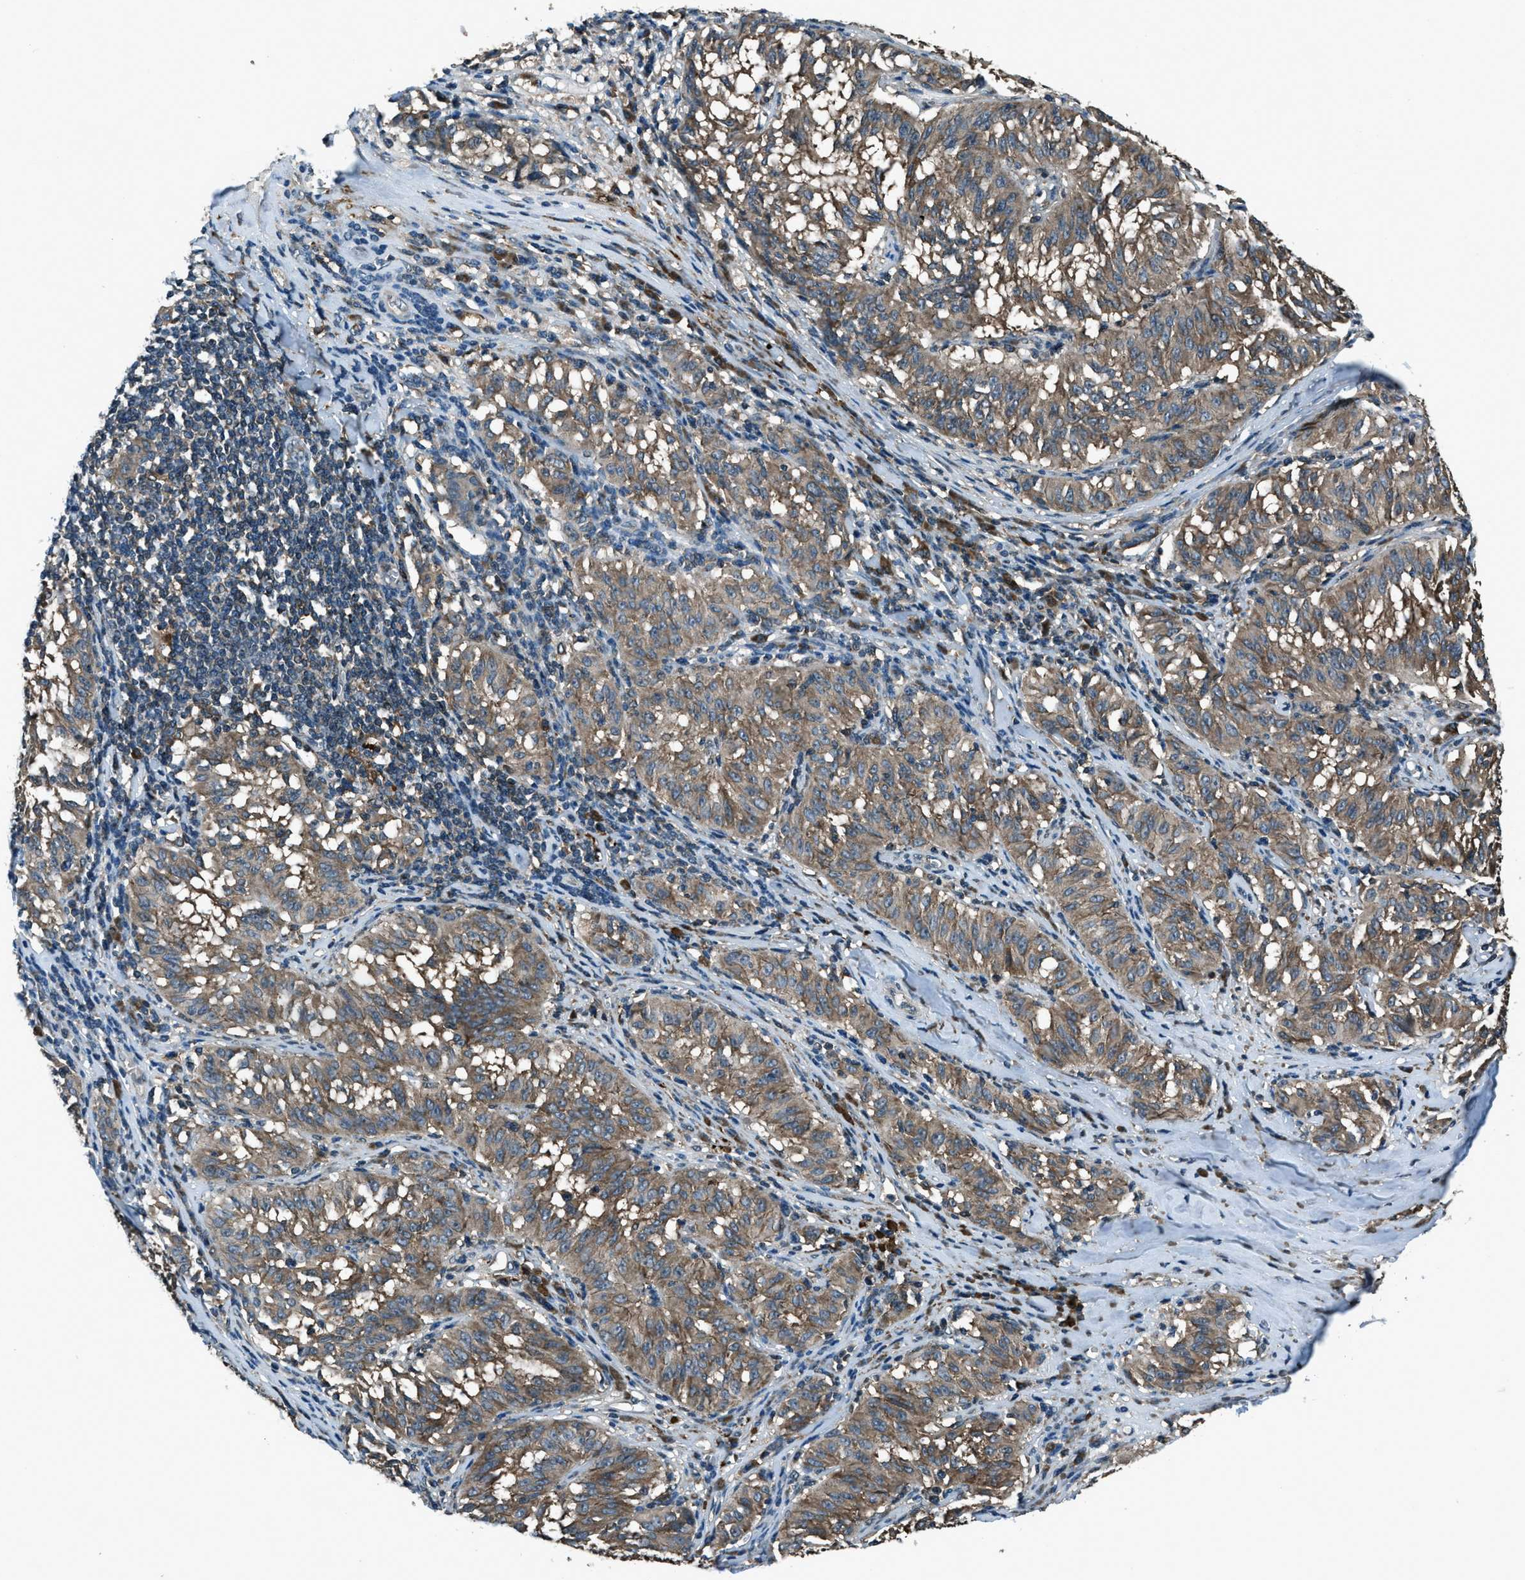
{"staining": {"intensity": "weak", "quantity": ">75%", "location": "cytoplasmic/membranous"}, "tissue": "melanoma", "cell_type": "Tumor cells", "image_type": "cancer", "snomed": [{"axis": "morphology", "description": "Malignant melanoma, NOS"}, {"axis": "topography", "description": "Skin"}], "caption": "Malignant melanoma stained for a protein demonstrates weak cytoplasmic/membranous positivity in tumor cells.", "gene": "TRIM4", "patient": {"sex": "female", "age": 72}}